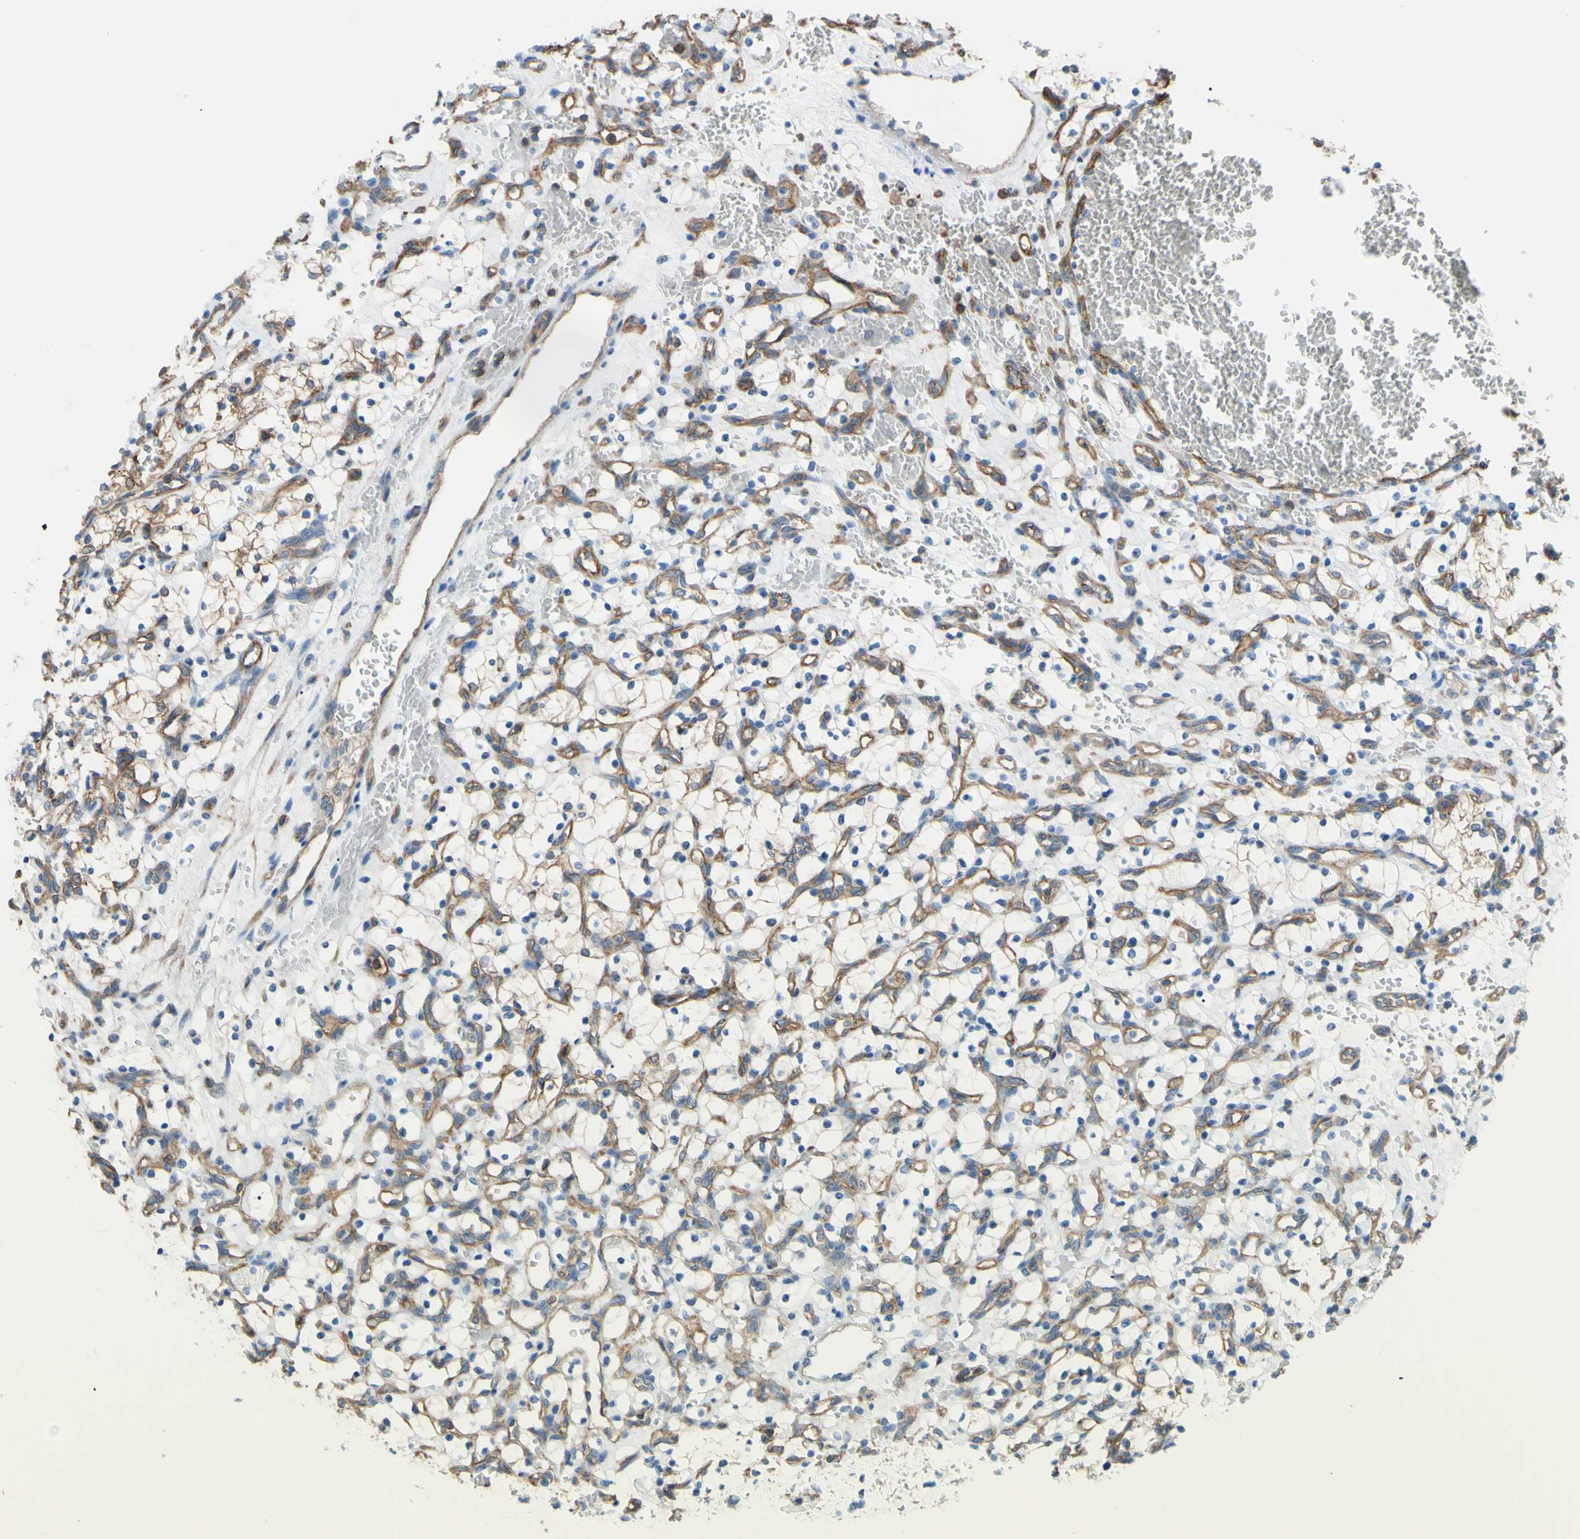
{"staining": {"intensity": "weak", "quantity": "<25%", "location": "cytoplasmic/membranous"}, "tissue": "renal cancer", "cell_type": "Tumor cells", "image_type": "cancer", "snomed": [{"axis": "morphology", "description": "Adenocarcinoma, NOS"}, {"axis": "topography", "description": "Kidney"}], "caption": "Immunohistochemistry of human renal cancer demonstrates no positivity in tumor cells.", "gene": "ADD1", "patient": {"sex": "female", "age": 69}}